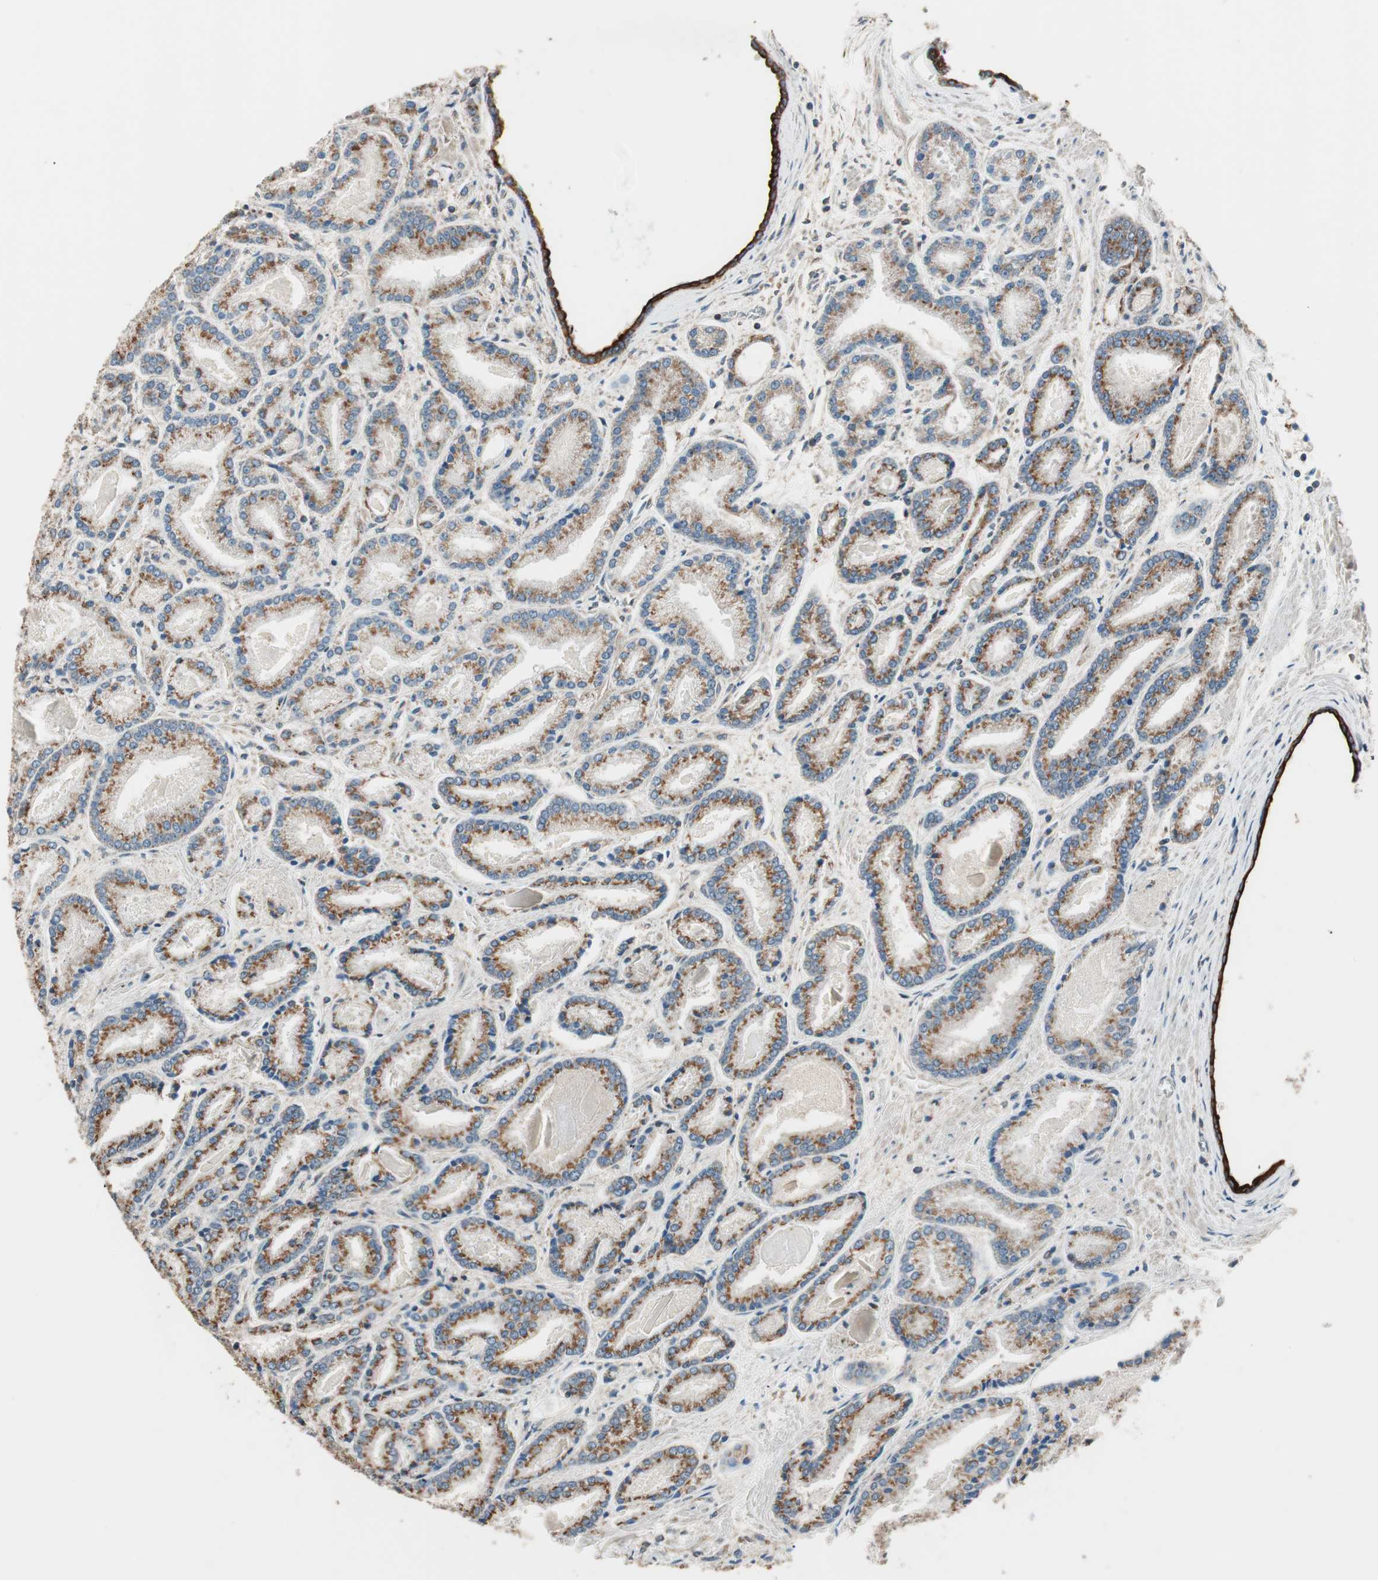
{"staining": {"intensity": "moderate", "quantity": ">75%", "location": "cytoplasmic/membranous"}, "tissue": "prostate cancer", "cell_type": "Tumor cells", "image_type": "cancer", "snomed": [{"axis": "morphology", "description": "Adenocarcinoma, Low grade"}, {"axis": "topography", "description": "Prostate"}], "caption": "Tumor cells display moderate cytoplasmic/membranous staining in approximately >75% of cells in low-grade adenocarcinoma (prostate). (DAB (3,3'-diaminobenzidine) IHC with brightfield microscopy, high magnification).", "gene": "TRIM21", "patient": {"sex": "male", "age": 59}}